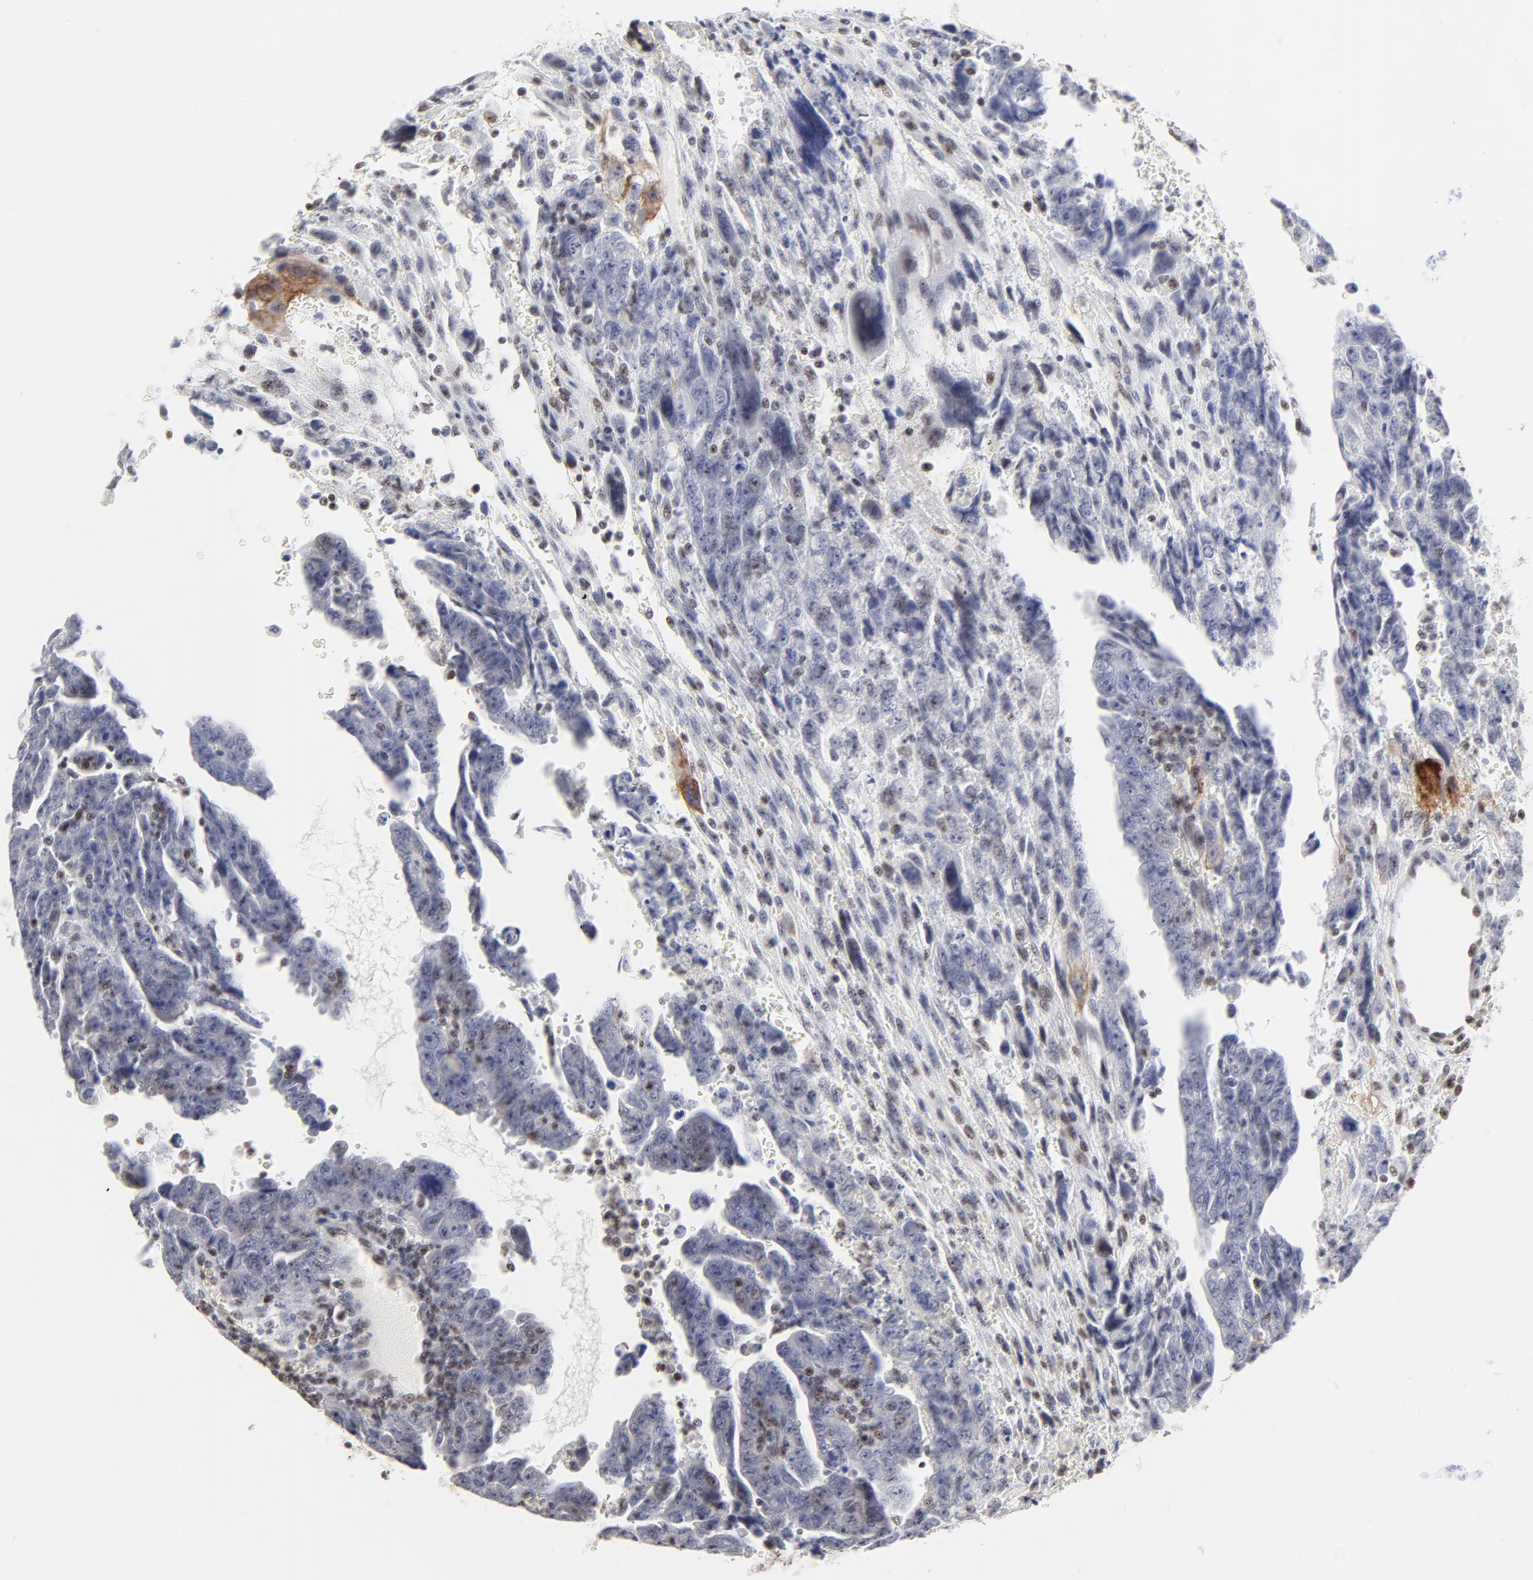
{"staining": {"intensity": "moderate", "quantity": "<25%", "location": "cytoplasmic/membranous"}, "tissue": "testis cancer", "cell_type": "Tumor cells", "image_type": "cancer", "snomed": [{"axis": "morphology", "description": "Carcinoma, Embryonal, NOS"}, {"axis": "topography", "description": "Testis"}], "caption": "This photomicrograph shows testis cancer stained with immunohistochemistry to label a protein in brown. The cytoplasmic/membranous of tumor cells show moderate positivity for the protein. Nuclei are counter-stained blue.", "gene": "NFIL3", "patient": {"sex": "male", "age": 28}}